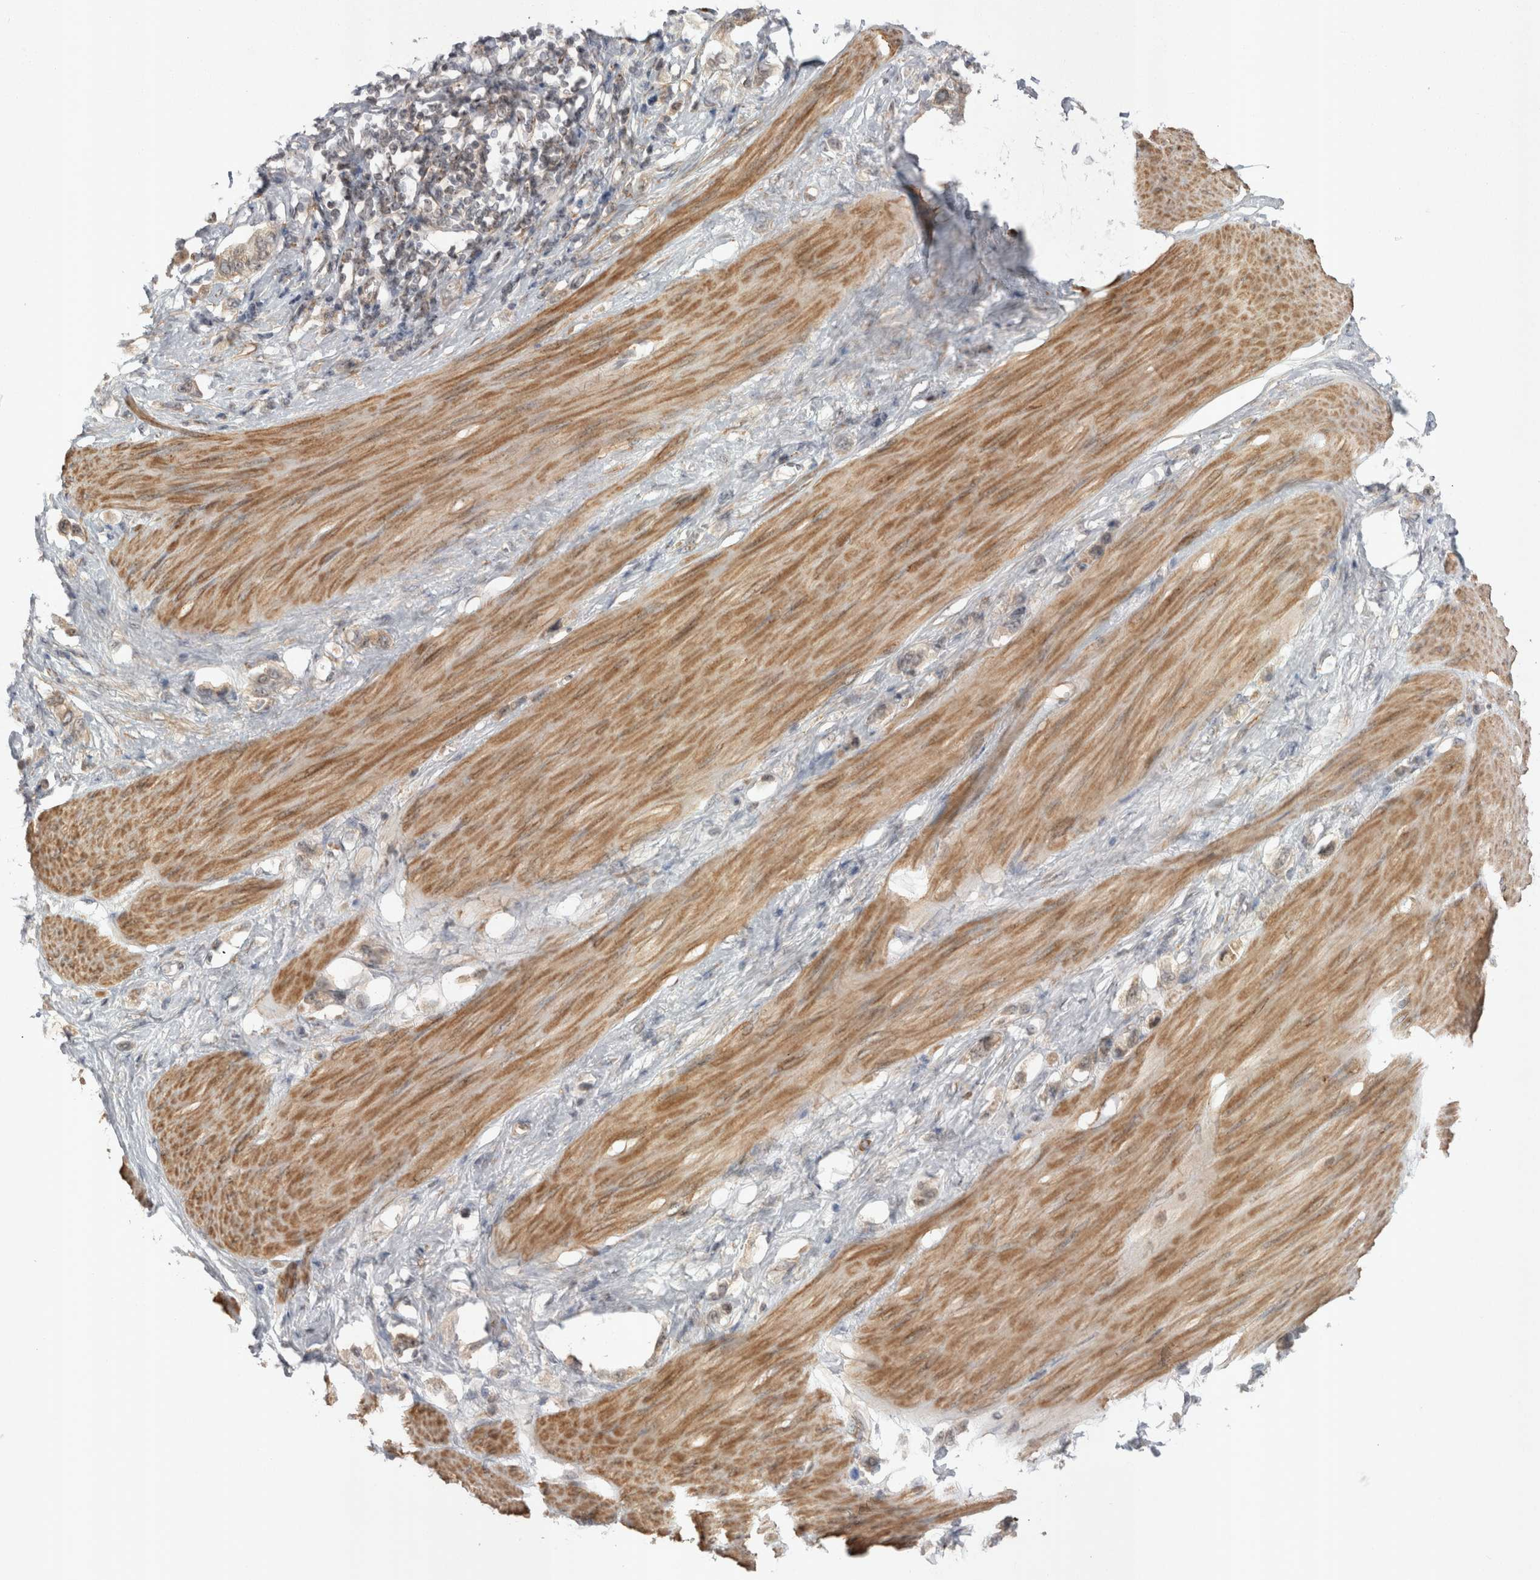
{"staining": {"intensity": "weak", "quantity": "<25%", "location": "cytoplasmic/membranous"}, "tissue": "stomach cancer", "cell_type": "Tumor cells", "image_type": "cancer", "snomed": [{"axis": "morphology", "description": "Adenocarcinoma, NOS"}, {"axis": "topography", "description": "Stomach"}], "caption": "High power microscopy image of an immunohistochemistry (IHC) histopathology image of stomach cancer (adenocarcinoma), revealing no significant staining in tumor cells.", "gene": "EXOSC4", "patient": {"sex": "female", "age": 65}}